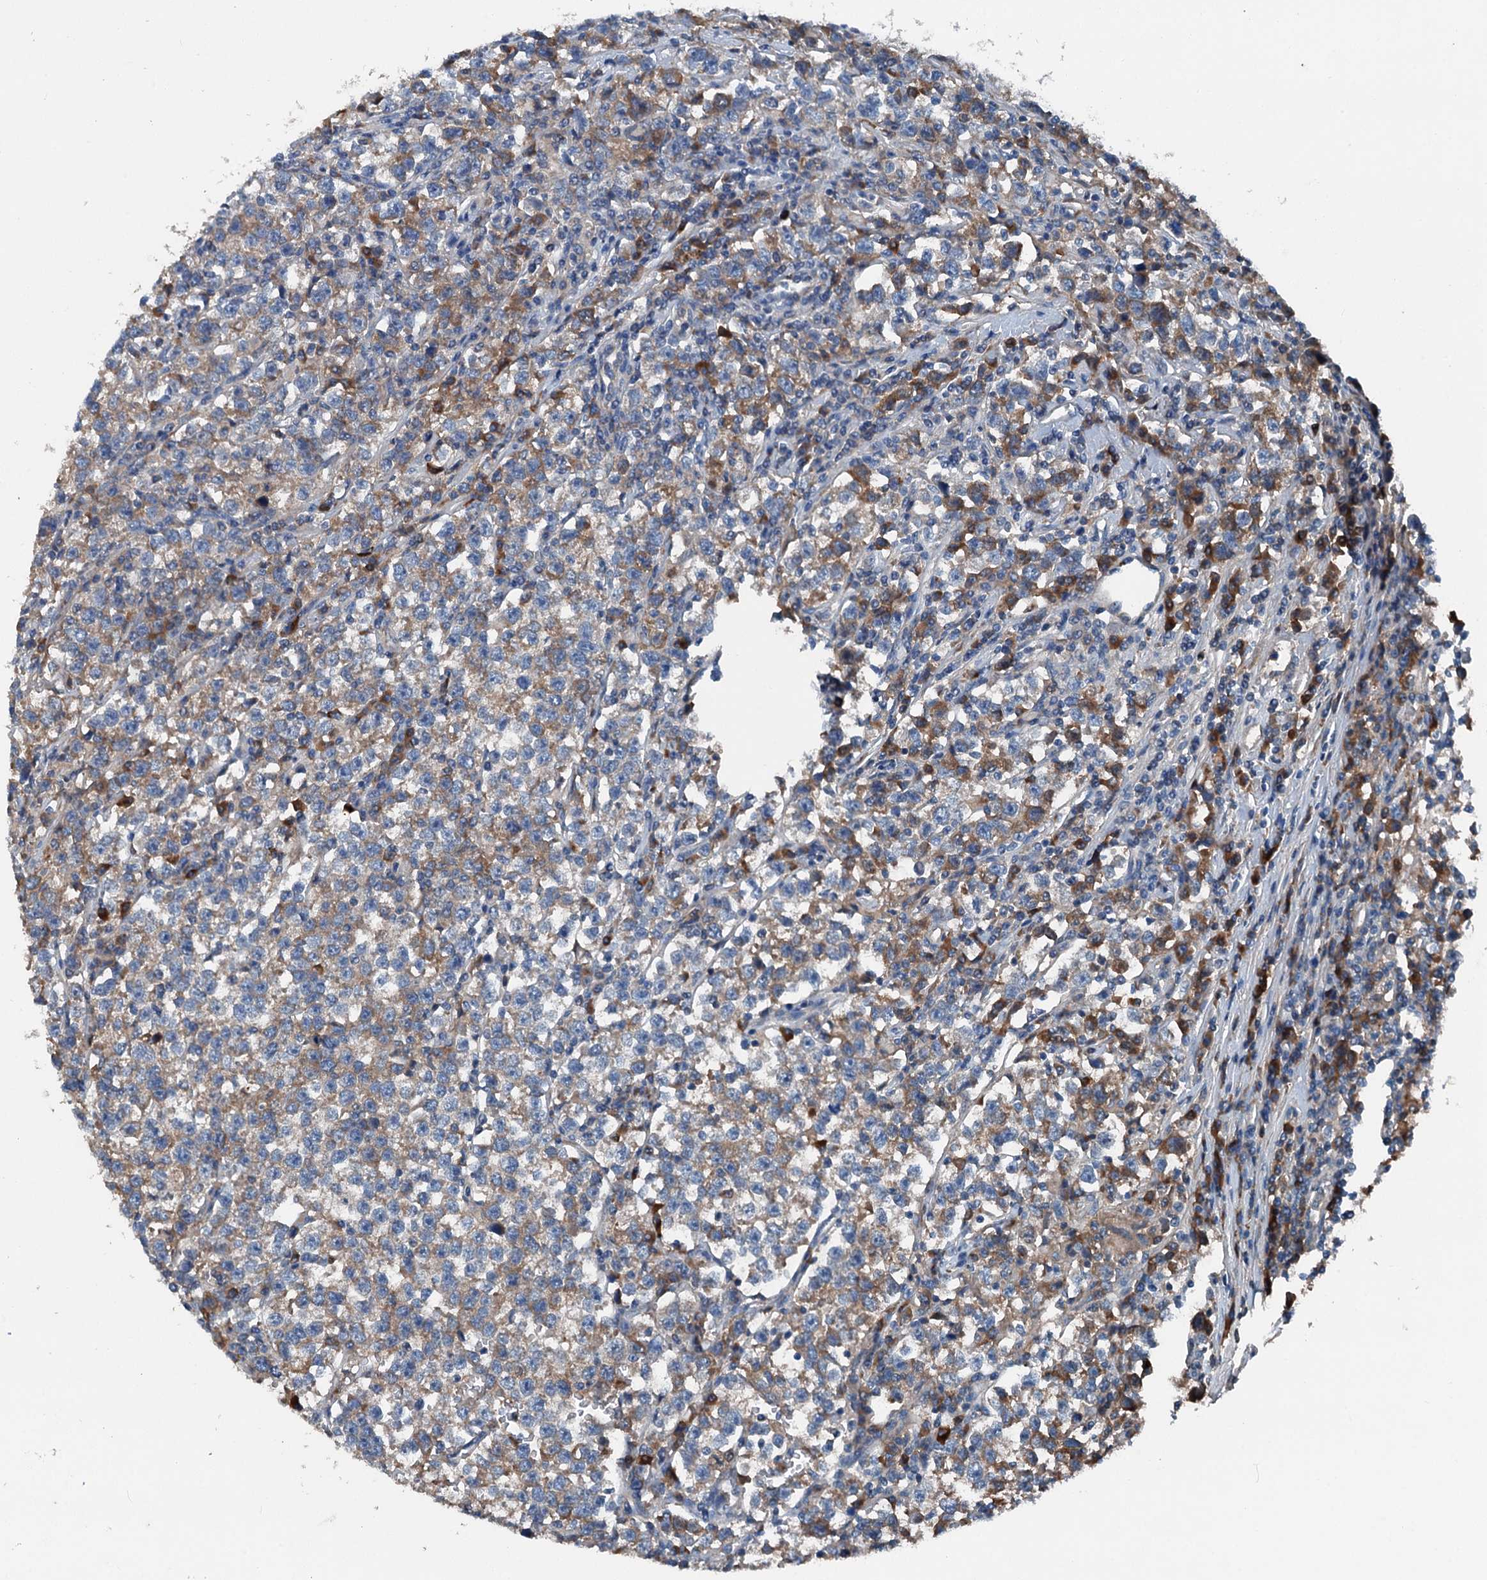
{"staining": {"intensity": "moderate", "quantity": "25%-75%", "location": "cytoplasmic/membranous"}, "tissue": "testis cancer", "cell_type": "Tumor cells", "image_type": "cancer", "snomed": [{"axis": "morphology", "description": "Normal tissue, NOS"}, {"axis": "morphology", "description": "Seminoma, NOS"}, {"axis": "topography", "description": "Testis"}], "caption": "IHC of testis cancer exhibits medium levels of moderate cytoplasmic/membranous expression in about 25%-75% of tumor cells.", "gene": "PDSS1", "patient": {"sex": "male", "age": 43}}